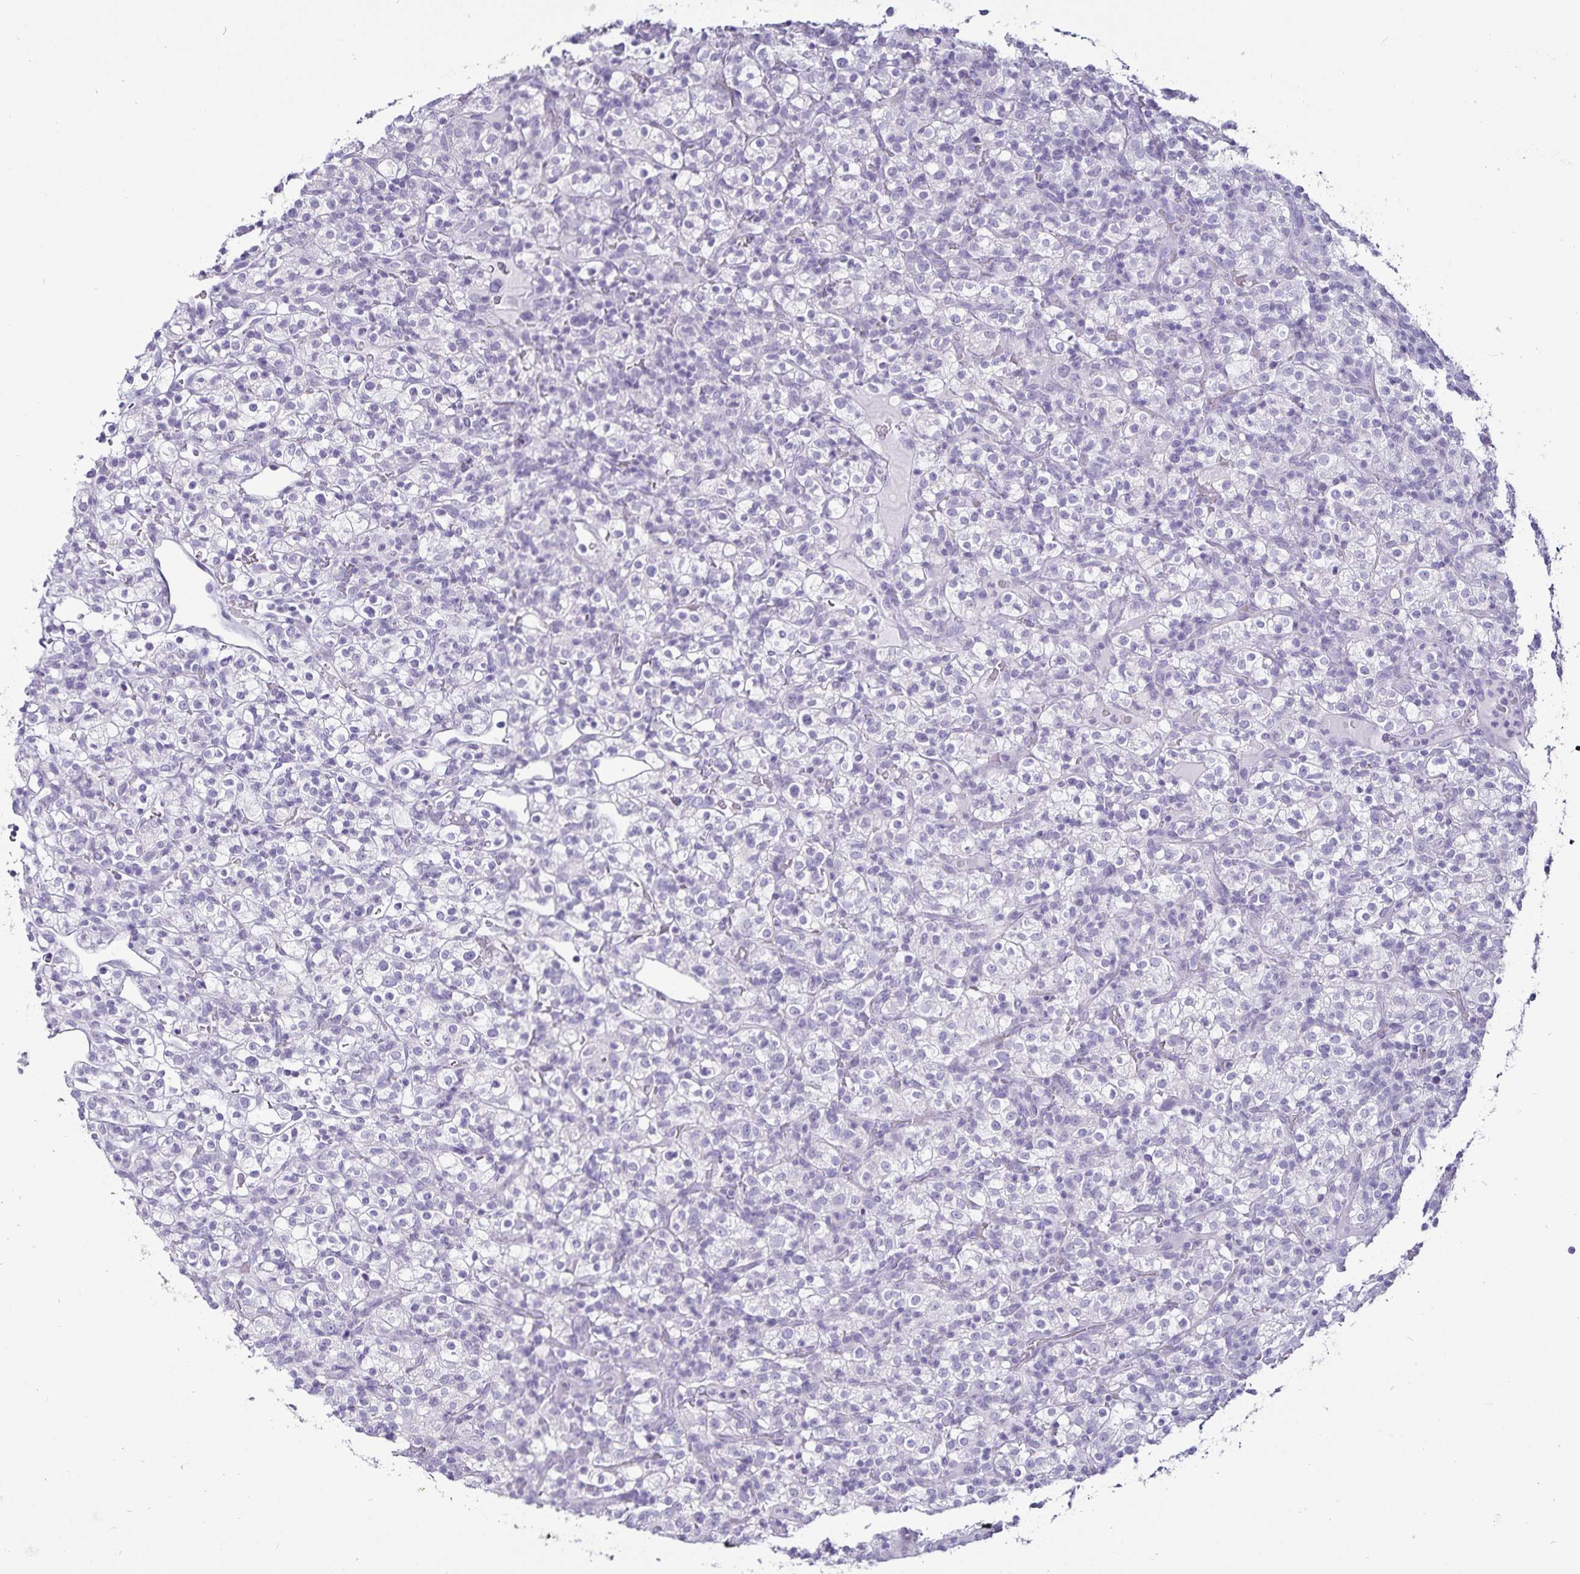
{"staining": {"intensity": "negative", "quantity": "none", "location": "none"}, "tissue": "renal cancer", "cell_type": "Tumor cells", "image_type": "cancer", "snomed": [{"axis": "morphology", "description": "Normal tissue, NOS"}, {"axis": "morphology", "description": "Adenocarcinoma, NOS"}, {"axis": "topography", "description": "Kidney"}], "caption": "The immunohistochemistry image has no significant staining in tumor cells of adenocarcinoma (renal) tissue.", "gene": "DEFA6", "patient": {"sex": "female", "age": 72}}